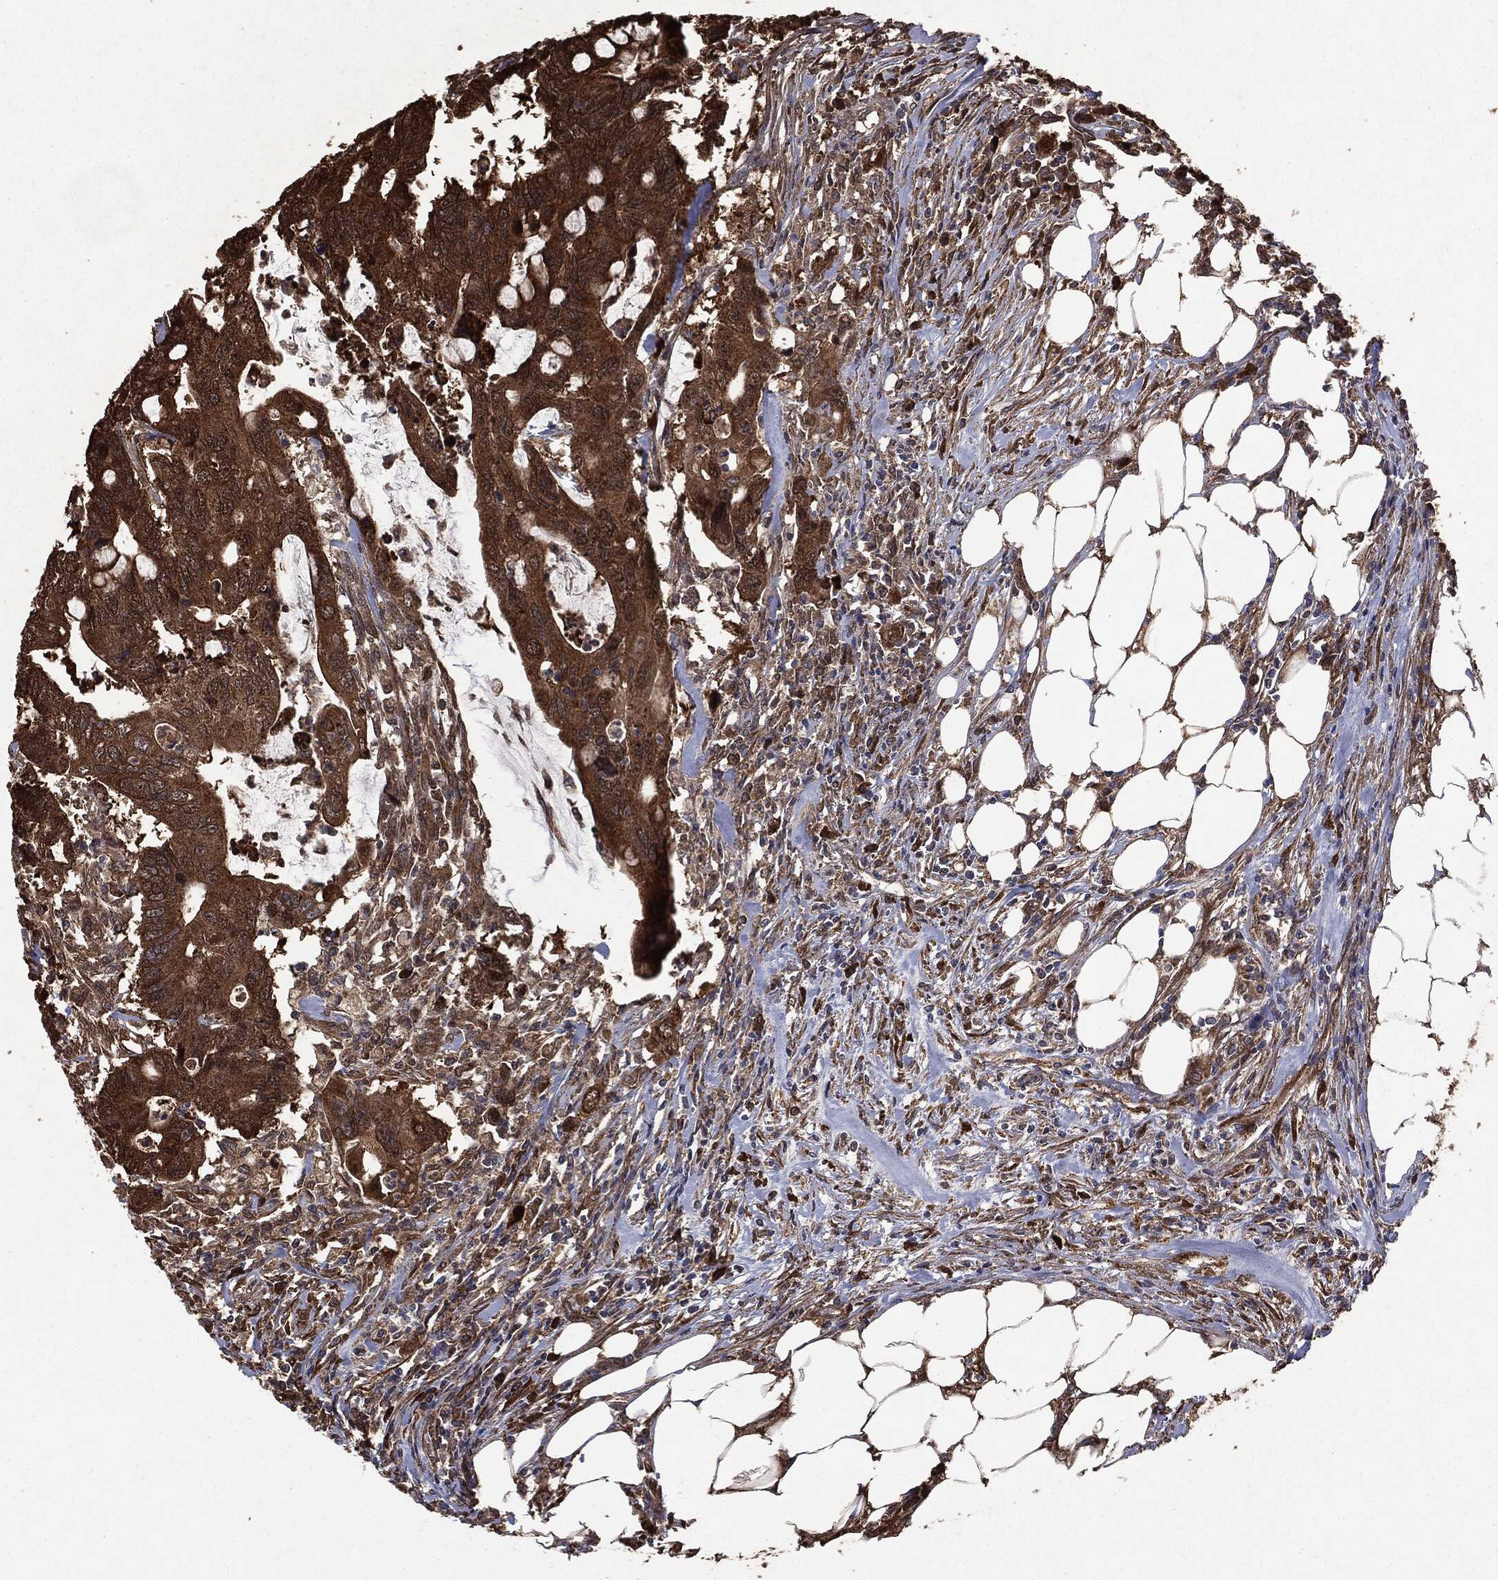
{"staining": {"intensity": "strong", "quantity": ">75%", "location": "cytoplasmic/membranous"}, "tissue": "colorectal cancer", "cell_type": "Tumor cells", "image_type": "cancer", "snomed": [{"axis": "morphology", "description": "Adenocarcinoma, NOS"}, {"axis": "topography", "description": "Colon"}], "caption": "Colorectal cancer tissue displays strong cytoplasmic/membranous expression in about >75% of tumor cells", "gene": "NME1", "patient": {"sex": "male", "age": 71}}